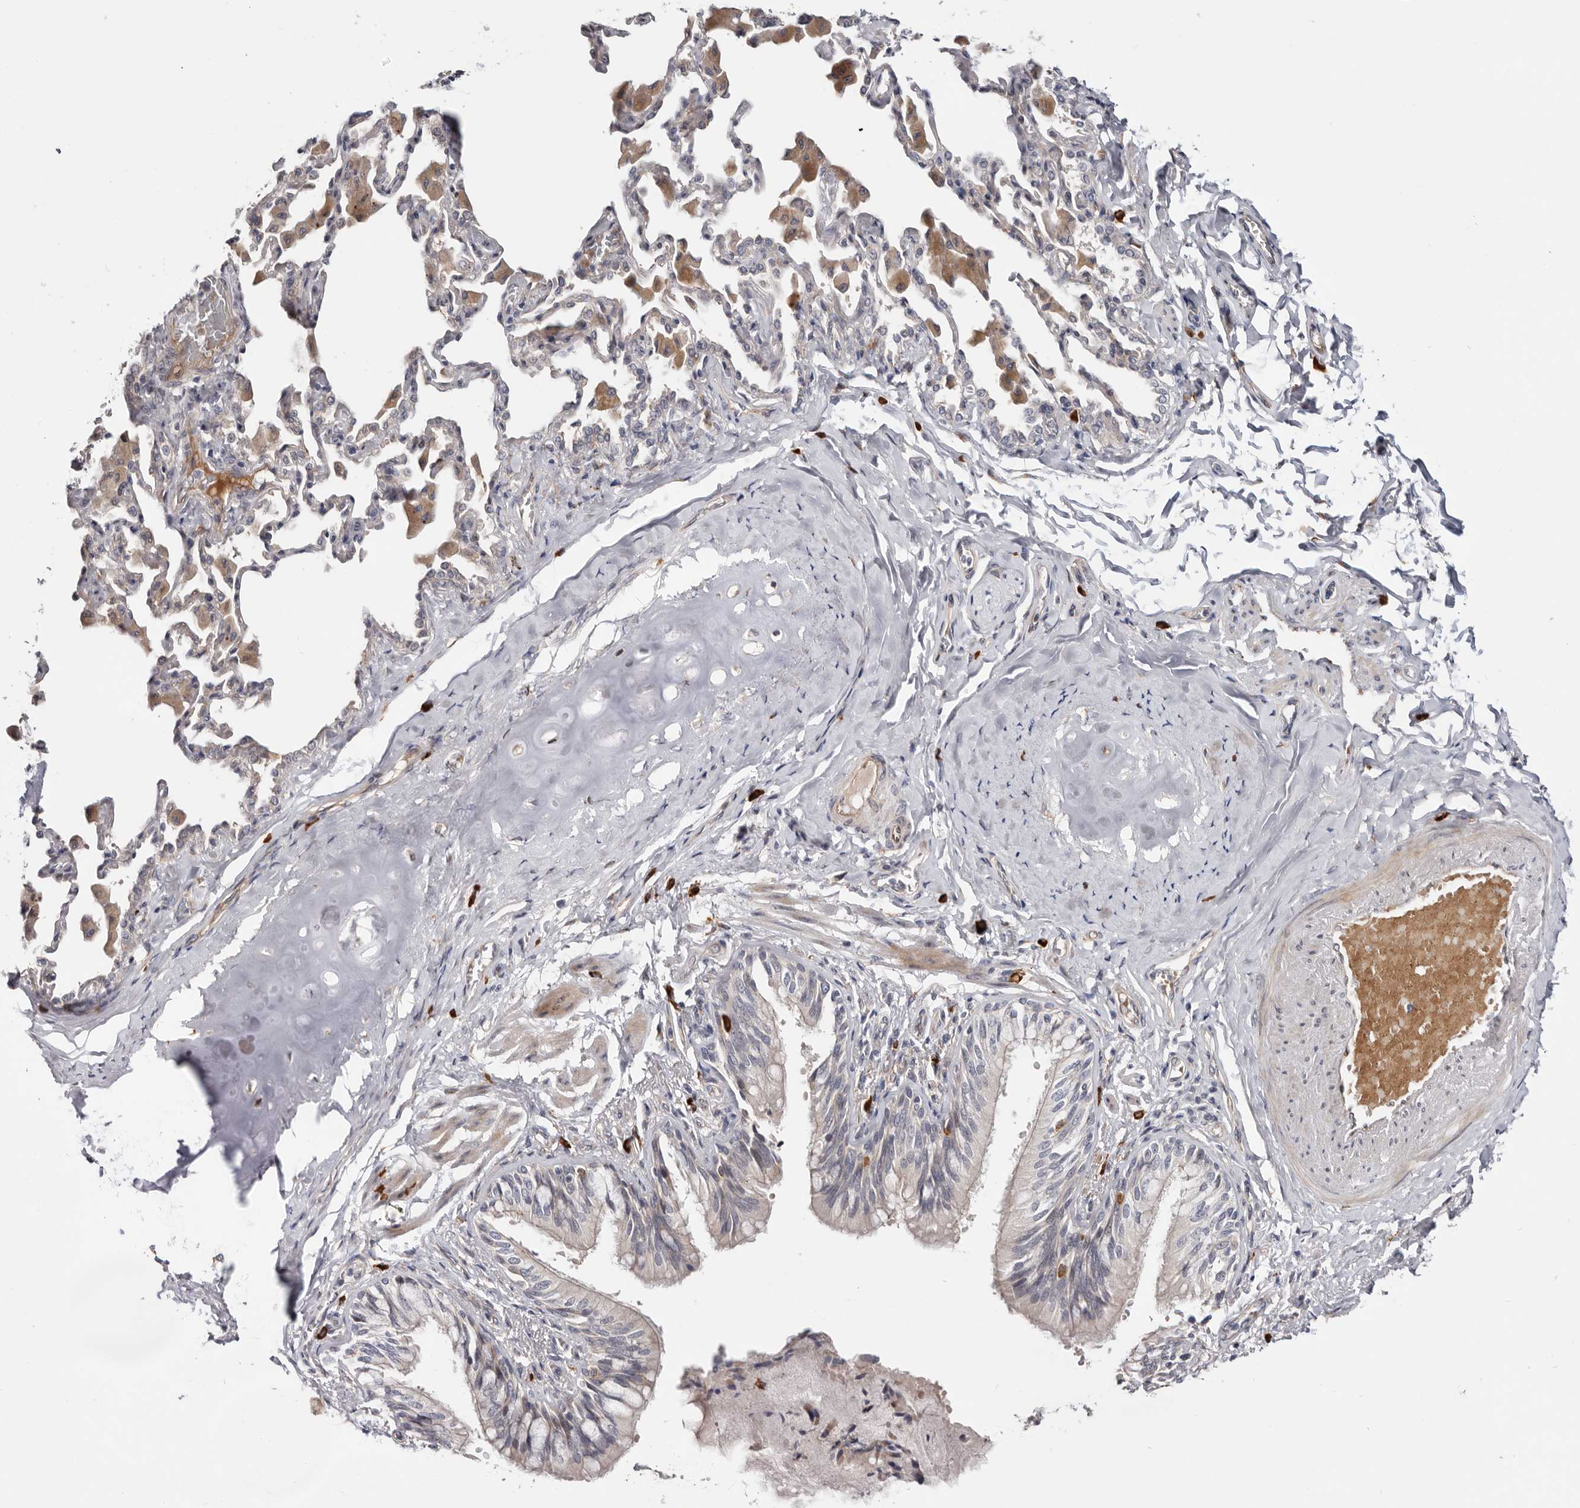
{"staining": {"intensity": "weak", "quantity": "25%-75%", "location": "cytoplasmic/membranous"}, "tissue": "bronchus", "cell_type": "Respiratory epithelial cells", "image_type": "normal", "snomed": [{"axis": "morphology", "description": "Normal tissue, NOS"}, {"axis": "morphology", "description": "Inflammation, NOS"}, {"axis": "topography", "description": "Lung"}], "caption": "This is a micrograph of immunohistochemistry staining of benign bronchus, which shows weak positivity in the cytoplasmic/membranous of respiratory epithelial cells.", "gene": "USH1C", "patient": {"sex": "female", "age": 46}}